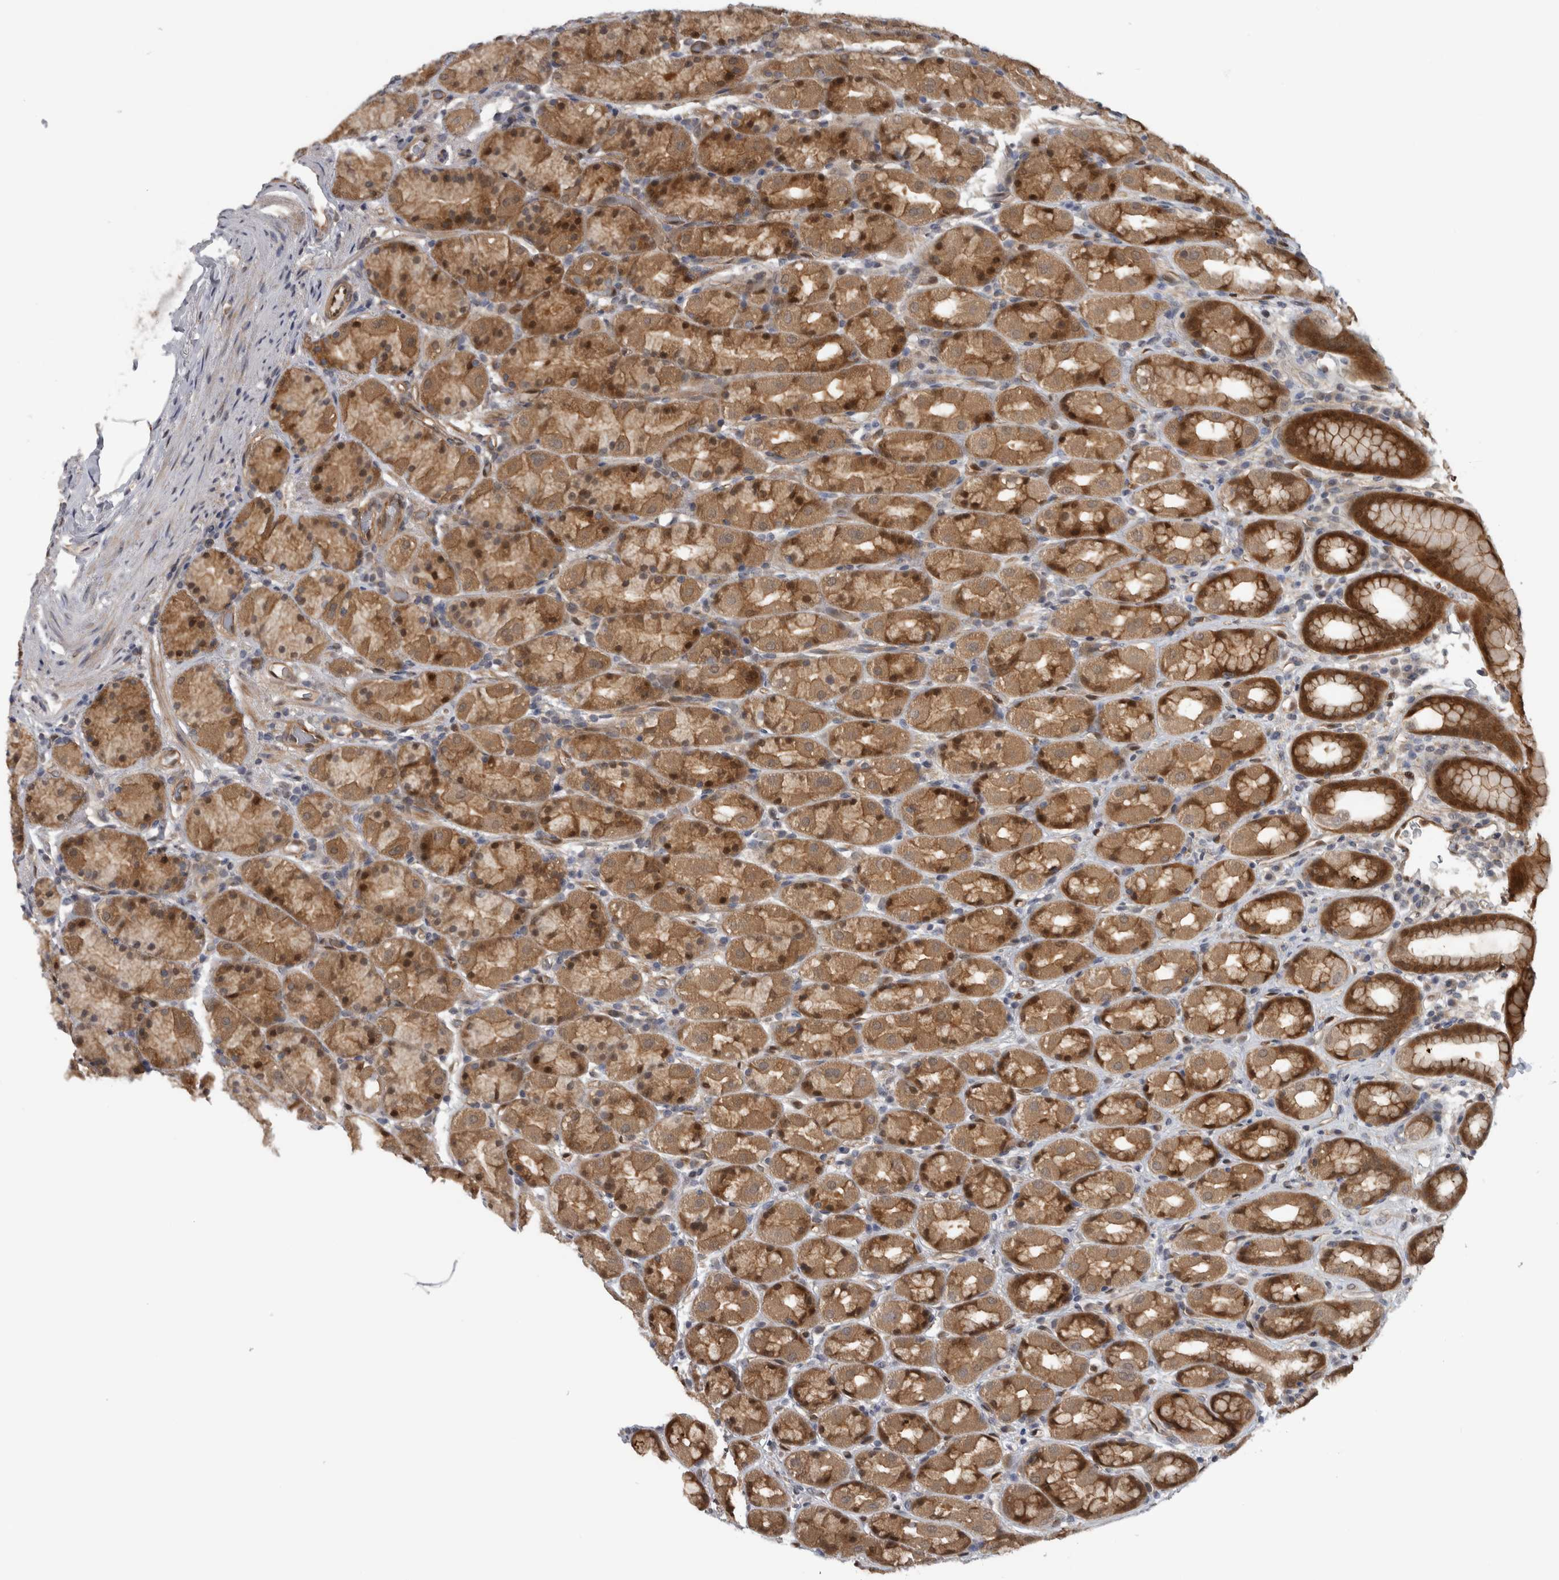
{"staining": {"intensity": "strong", "quantity": ">75%", "location": "cytoplasmic/membranous,nuclear"}, "tissue": "stomach", "cell_type": "Glandular cells", "image_type": "normal", "snomed": [{"axis": "morphology", "description": "Normal tissue, NOS"}, {"axis": "topography", "description": "Stomach, upper"}], "caption": "This histopathology image demonstrates normal stomach stained with immunohistochemistry to label a protein in brown. The cytoplasmic/membranous,nuclear of glandular cells show strong positivity for the protein. Nuclei are counter-stained blue.", "gene": "NAPRT", "patient": {"sex": "male", "age": 68}}